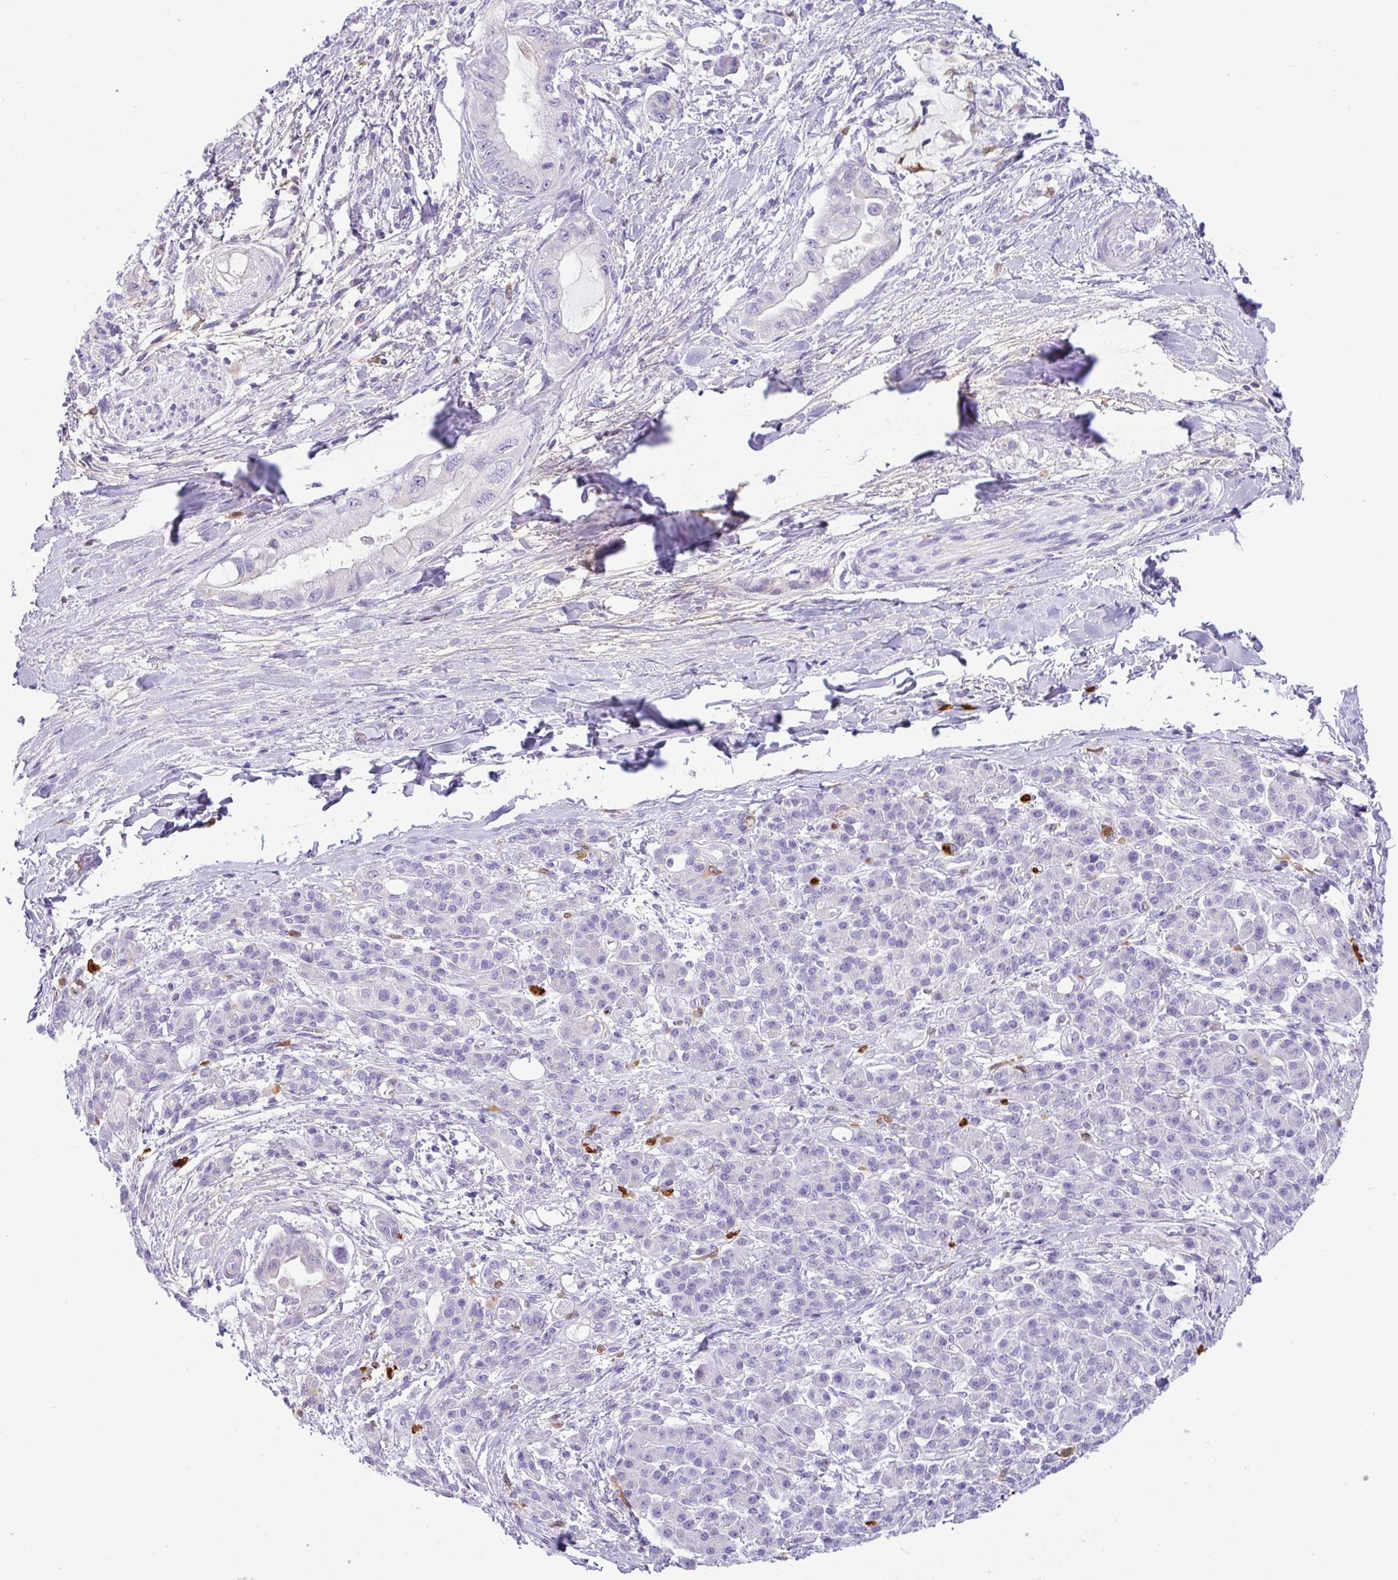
{"staining": {"intensity": "negative", "quantity": "none", "location": "none"}, "tissue": "pancreatic cancer", "cell_type": "Tumor cells", "image_type": "cancer", "snomed": [{"axis": "morphology", "description": "Adenocarcinoma, NOS"}, {"axis": "topography", "description": "Pancreas"}], "caption": "Immunohistochemistry (IHC) photomicrograph of adenocarcinoma (pancreatic) stained for a protein (brown), which reveals no positivity in tumor cells.", "gene": "SH2D3C", "patient": {"sex": "male", "age": 48}}